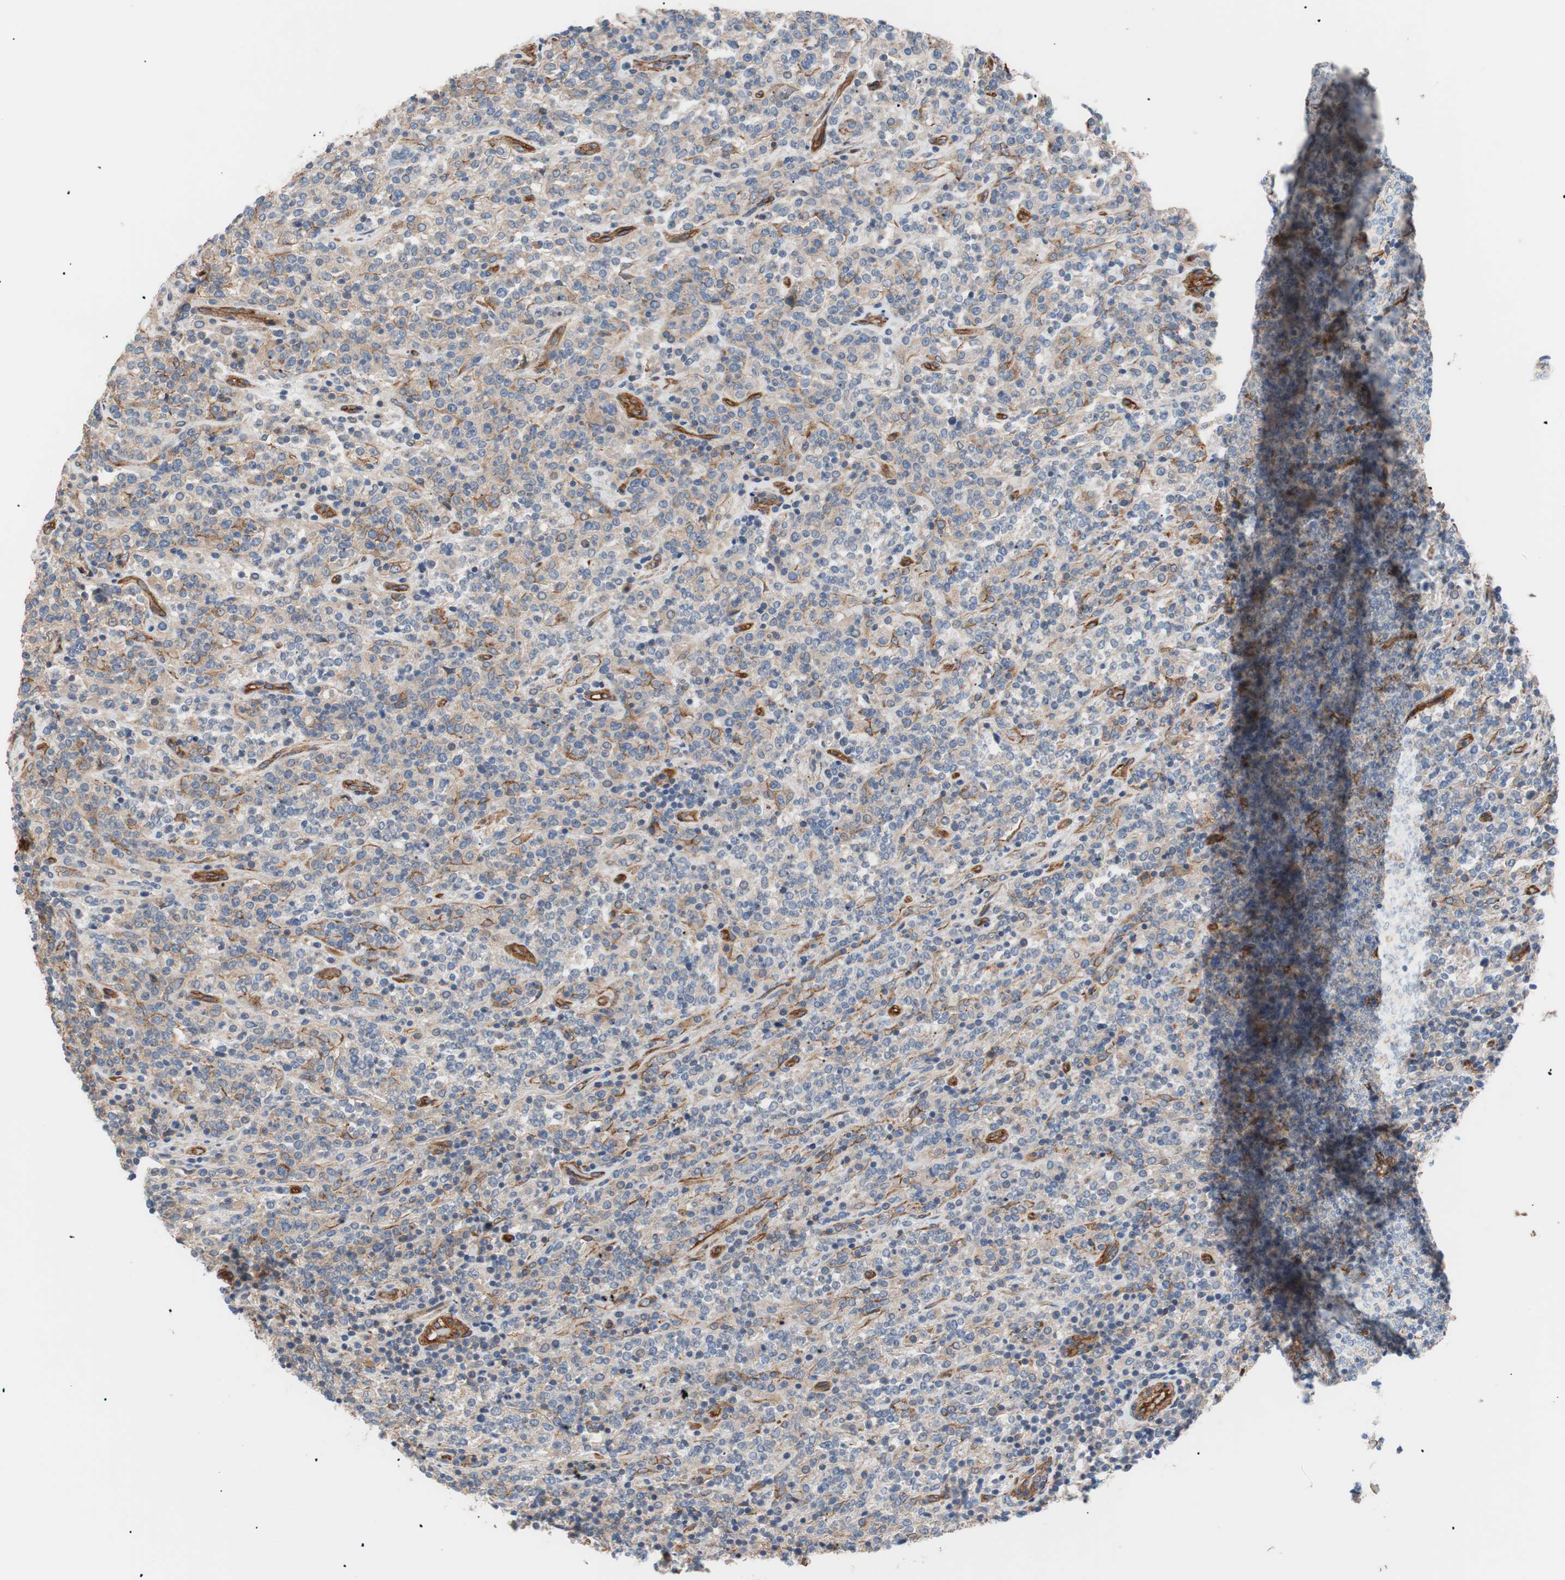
{"staining": {"intensity": "weak", "quantity": "<25%", "location": "cytoplasmic/membranous"}, "tissue": "lymphoma", "cell_type": "Tumor cells", "image_type": "cancer", "snomed": [{"axis": "morphology", "description": "Malignant lymphoma, non-Hodgkin's type, High grade"}, {"axis": "topography", "description": "Soft tissue"}], "caption": "This is an IHC micrograph of human high-grade malignant lymphoma, non-Hodgkin's type. There is no positivity in tumor cells.", "gene": "SPINT1", "patient": {"sex": "male", "age": 18}}